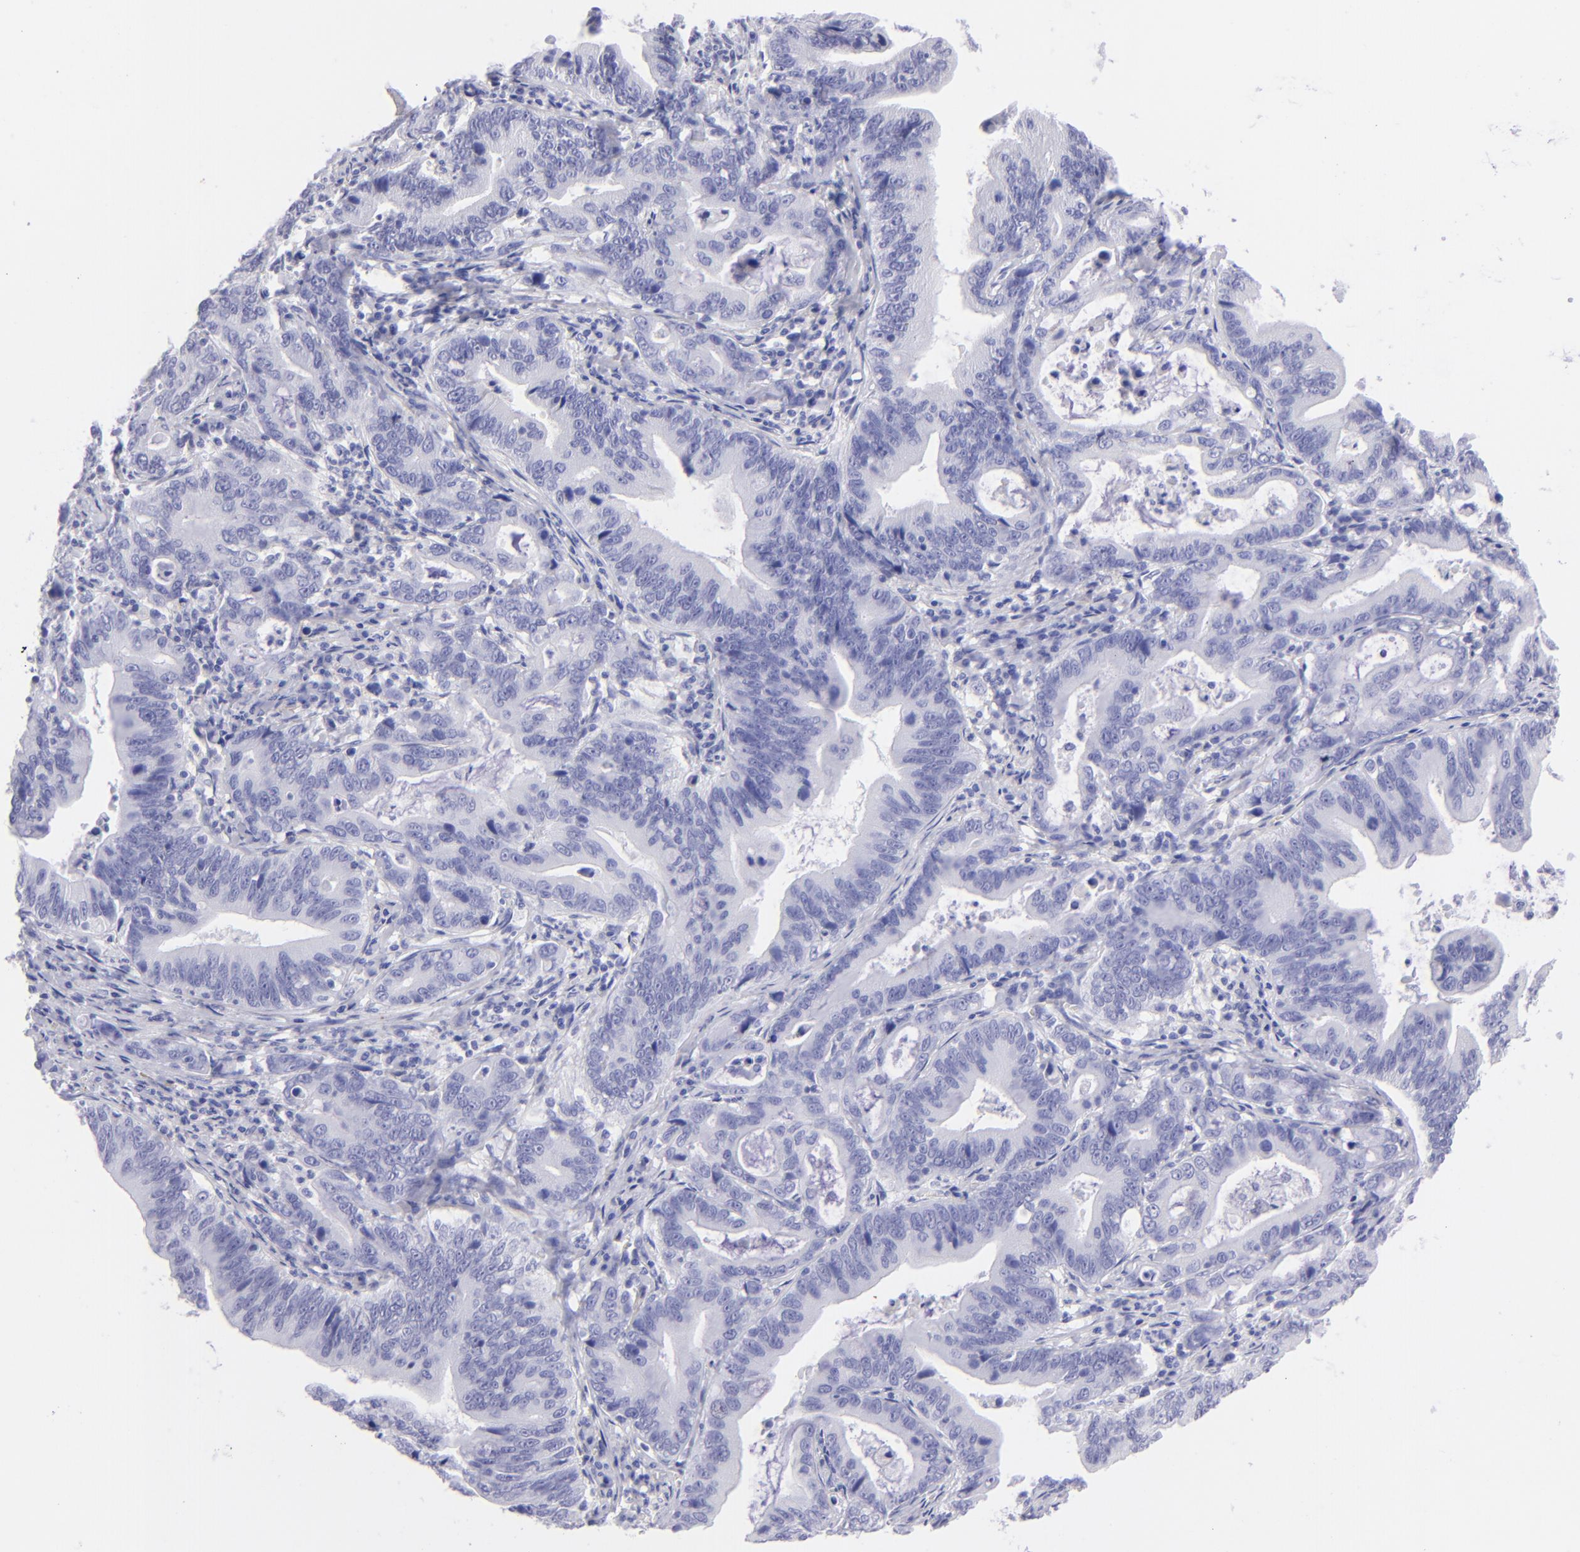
{"staining": {"intensity": "negative", "quantity": "none", "location": "none"}, "tissue": "stomach cancer", "cell_type": "Tumor cells", "image_type": "cancer", "snomed": [{"axis": "morphology", "description": "Adenocarcinoma, NOS"}, {"axis": "topography", "description": "Stomach, upper"}], "caption": "Tumor cells are negative for protein expression in human adenocarcinoma (stomach). Brightfield microscopy of immunohistochemistry (IHC) stained with DAB (brown) and hematoxylin (blue), captured at high magnification.", "gene": "SLC1A3", "patient": {"sex": "male", "age": 63}}